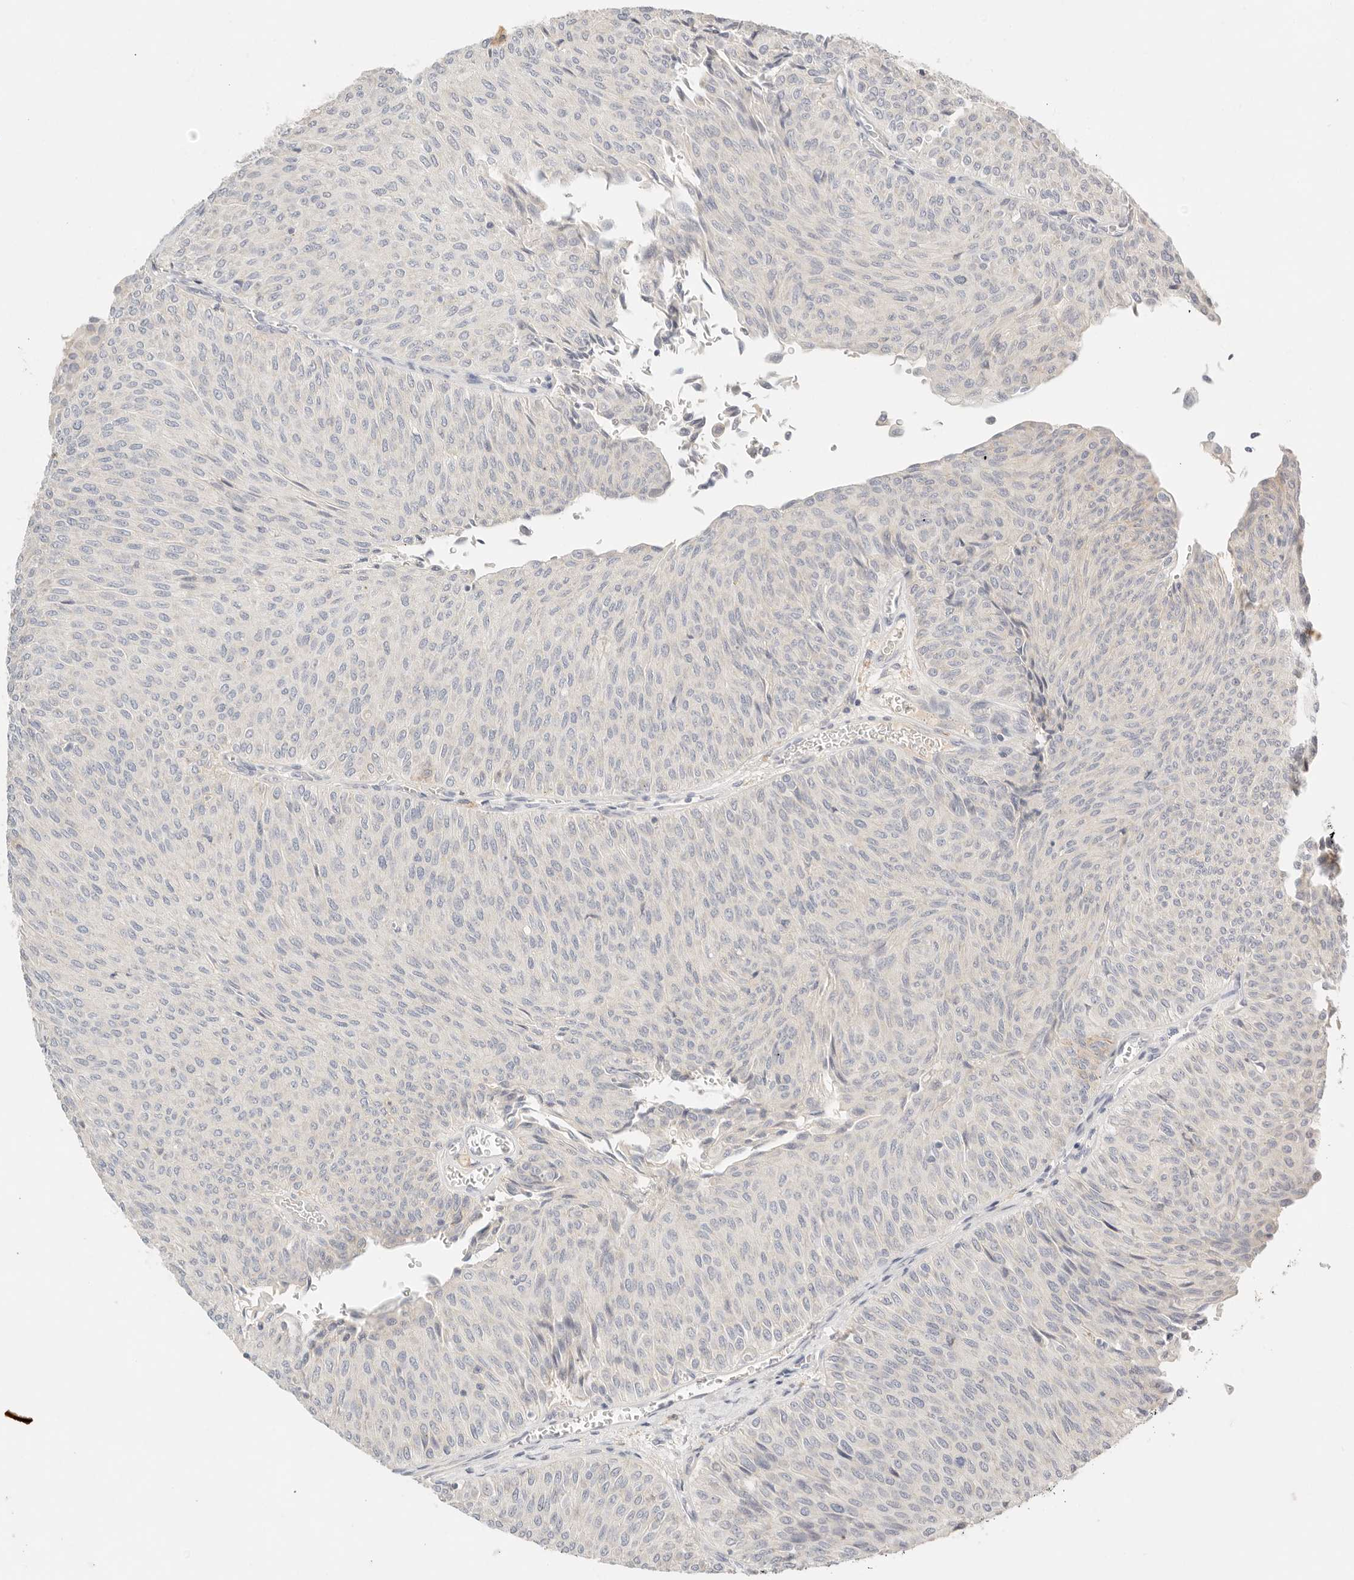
{"staining": {"intensity": "negative", "quantity": "none", "location": "none"}, "tissue": "urothelial cancer", "cell_type": "Tumor cells", "image_type": "cancer", "snomed": [{"axis": "morphology", "description": "Urothelial carcinoma, Low grade"}, {"axis": "topography", "description": "Urinary bladder"}], "caption": "An IHC micrograph of urothelial carcinoma (low-grade) is shown. There is no staining in tumor cells of urothelial carcinoma (low-grade). Brightfield microscopy of immunohistochemistry stained with DAB (3,3'-diaminobenzidine) (brown) and hematoxylin (blue), captured at high magnification.", "gene": "CEP120", "patient": {"sex": "male", "age": 78}}